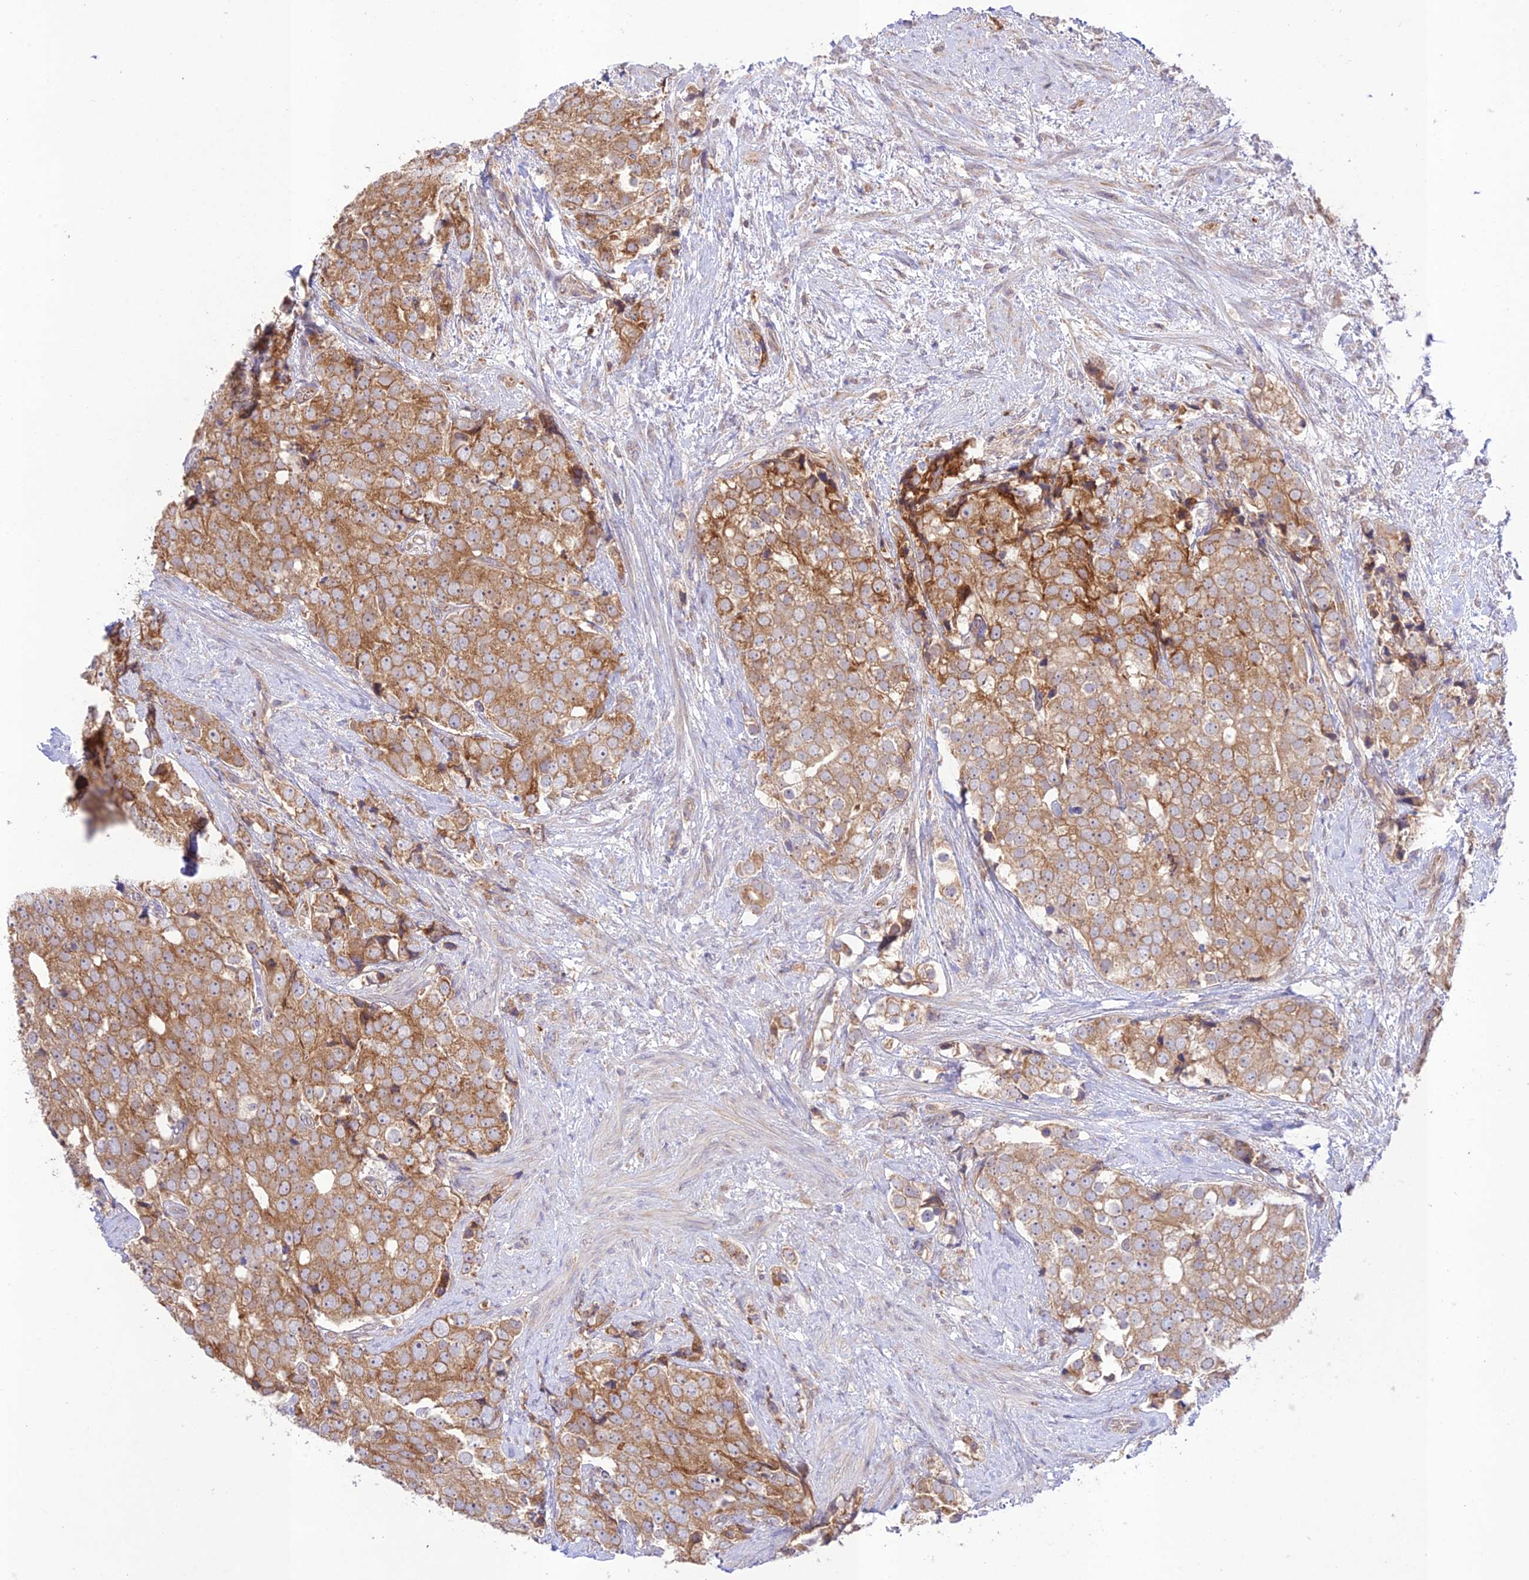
{"staining": {"intensity": "moderate", "quantity": ">75%", "location": "cytoplasmic/membranous"}, "tissue": "prostate cancer", "cell_type": "Tumor cells", "image_type": "cancer", "snomed": [{"axis": "morphology", "description": "Adenocarcinoma, High grade"}, {"axis": "topography", "description": "Prostate"}], "caption": "IHC of human high-grade adenocarcinoma (prostate) displays medium levels of moderate cytoplasmic/membranous positivity in approximately >75% of tumor cells.", "gene": "TMEM259", "patient": {"sex": "male", "age": 49}}